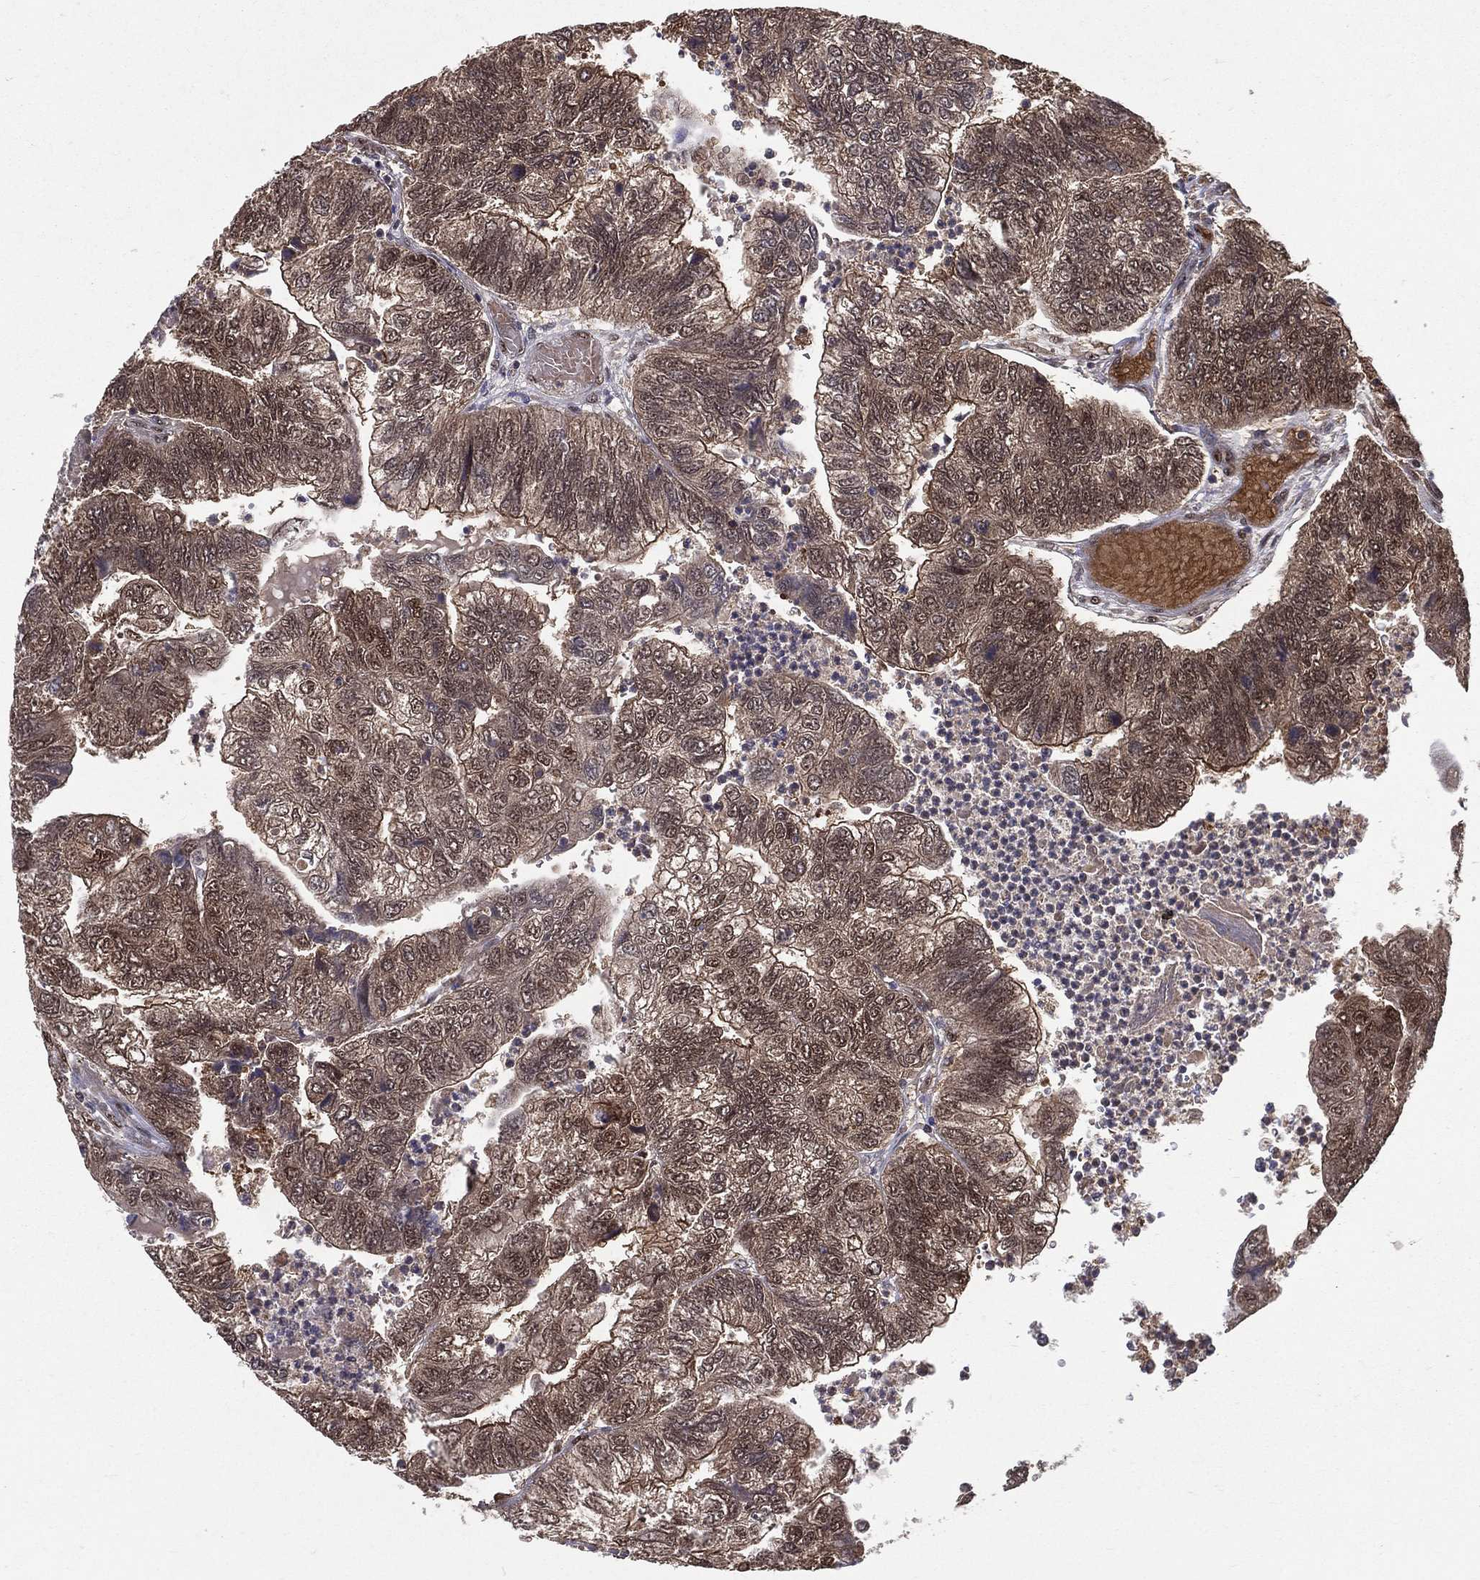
{"staining": {"intensity": "moderate", "quantity": "25%-75%", "location": "cytoplasmic/membranous,nuclear"}, "tissue": "colorectal cancer", "cell_type": "Tumor cells", "image_type": "cancer", "snomed": [{"axis": "morphology", "description": "Adenocarcinoma, NOS"}, {"axis": "topography", "description": "Colon"}], "caption": "Protein expression analysis of human adenocarcinoma (colorectal) reveals moderate cytoplasmic/membranous and nuclear staining in approximately 25%-75% of tumor cells. (Stains: DAB in brown, nuclei in blue, Microscopy: brightfield microscopy at high magnification).", "gene": "CARM1", "patient": {"sex": "female", "age": 67}}